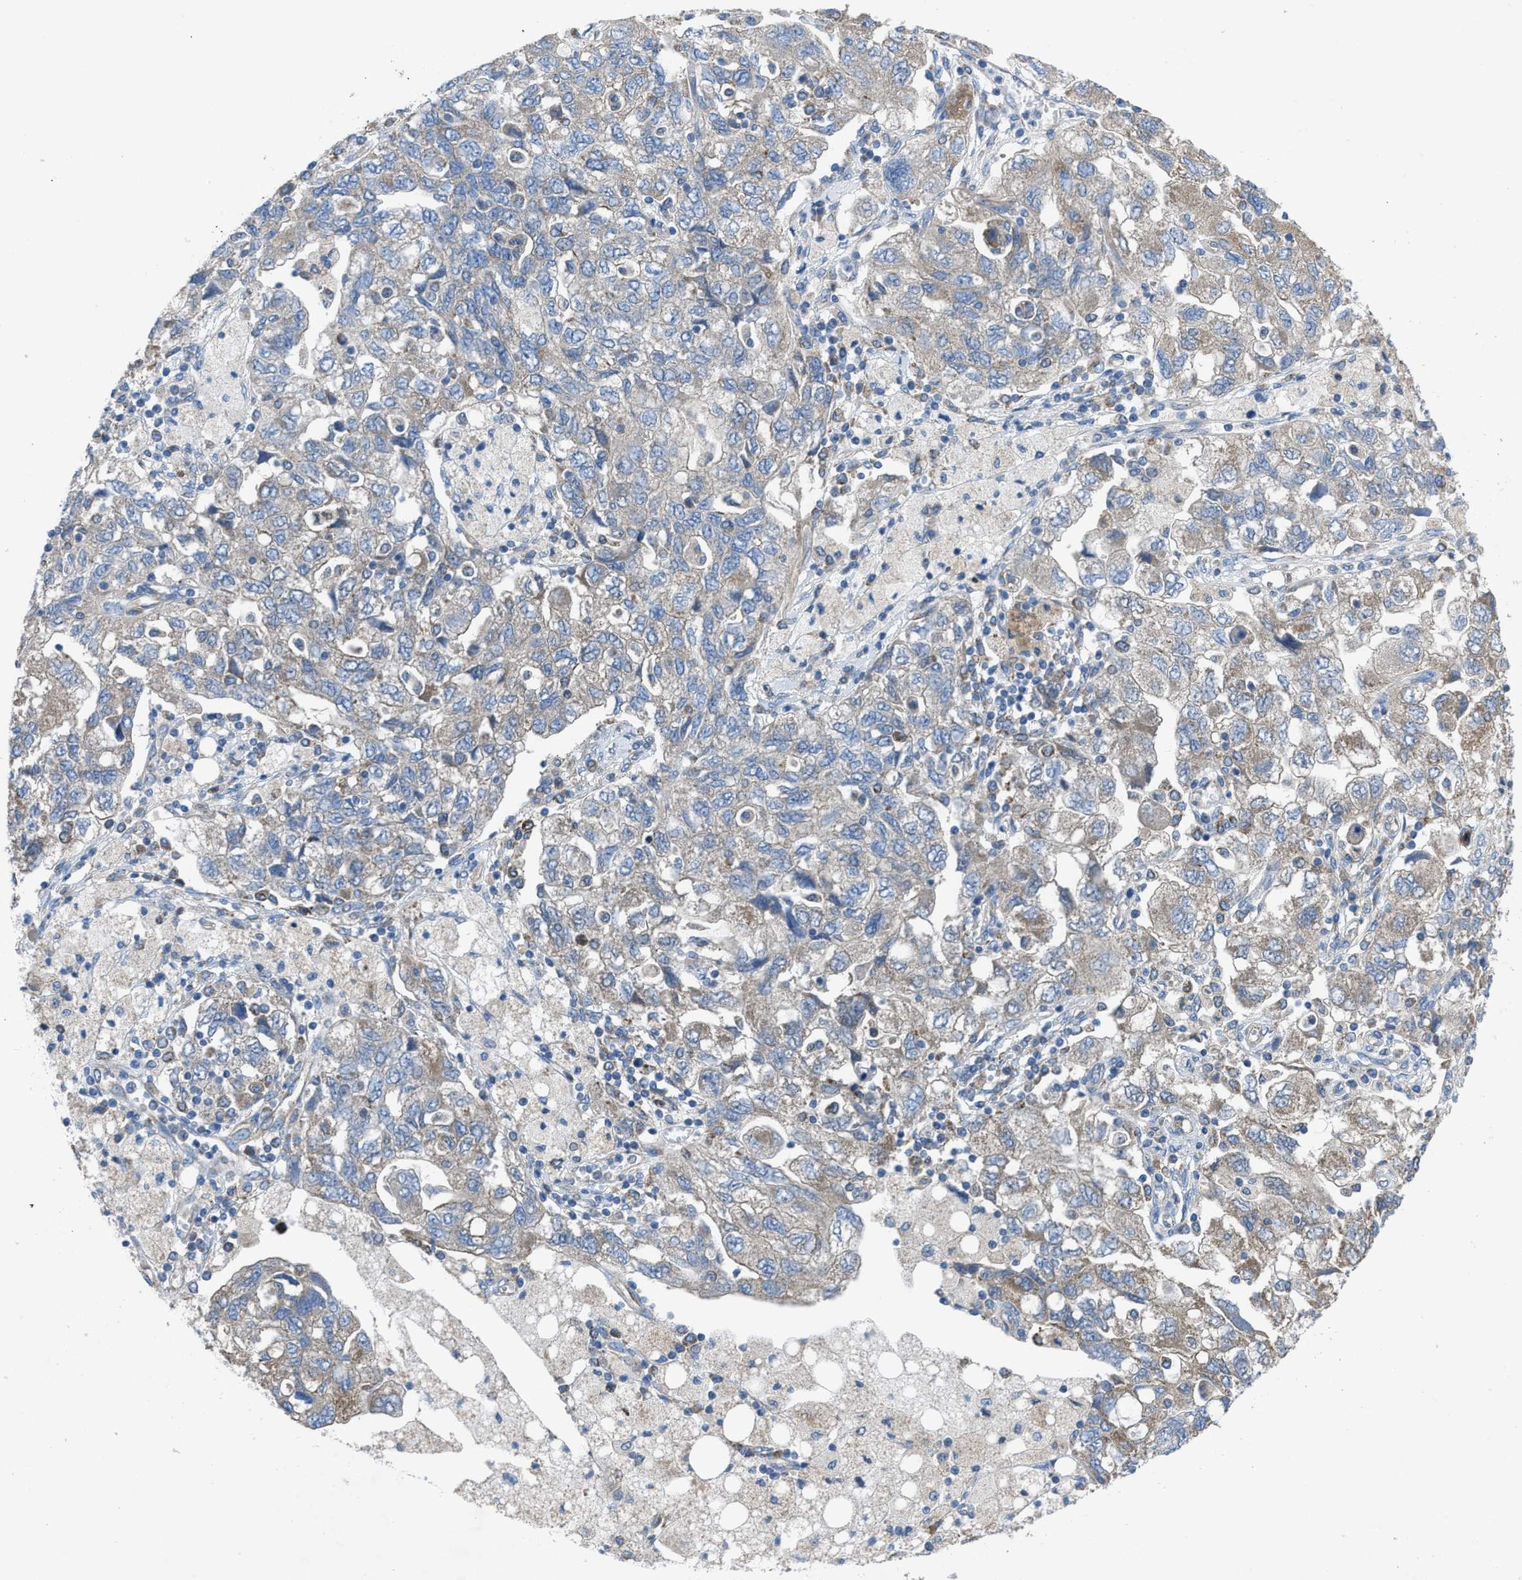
{"staining": {"intensity": "weak", "quantity": "25%-75%", "location": "cytoplasmic/membranous"}, "tissue": "ovarian cancer", "cell_type": "Tumor cells", "image_type": "cancer", "snomed": [{"axis": "morphology", "description": "Carcinoma, NOS"}, {"axis": "morphology", "description": "Cystadenocarcinoma, serous, NOS"}, {"axis": "topography", "description": "Ovary"}], "caption": "Immunohistochemistry (IHC) of human serous cystadenocarcinoma (ovarian) reveals low levels of weak cytoplasmic/membranous positivity in about 25%-75% of tumor cells.", "gene": "DOLPP1", "patient": {"sex": "female", "age": 69}}